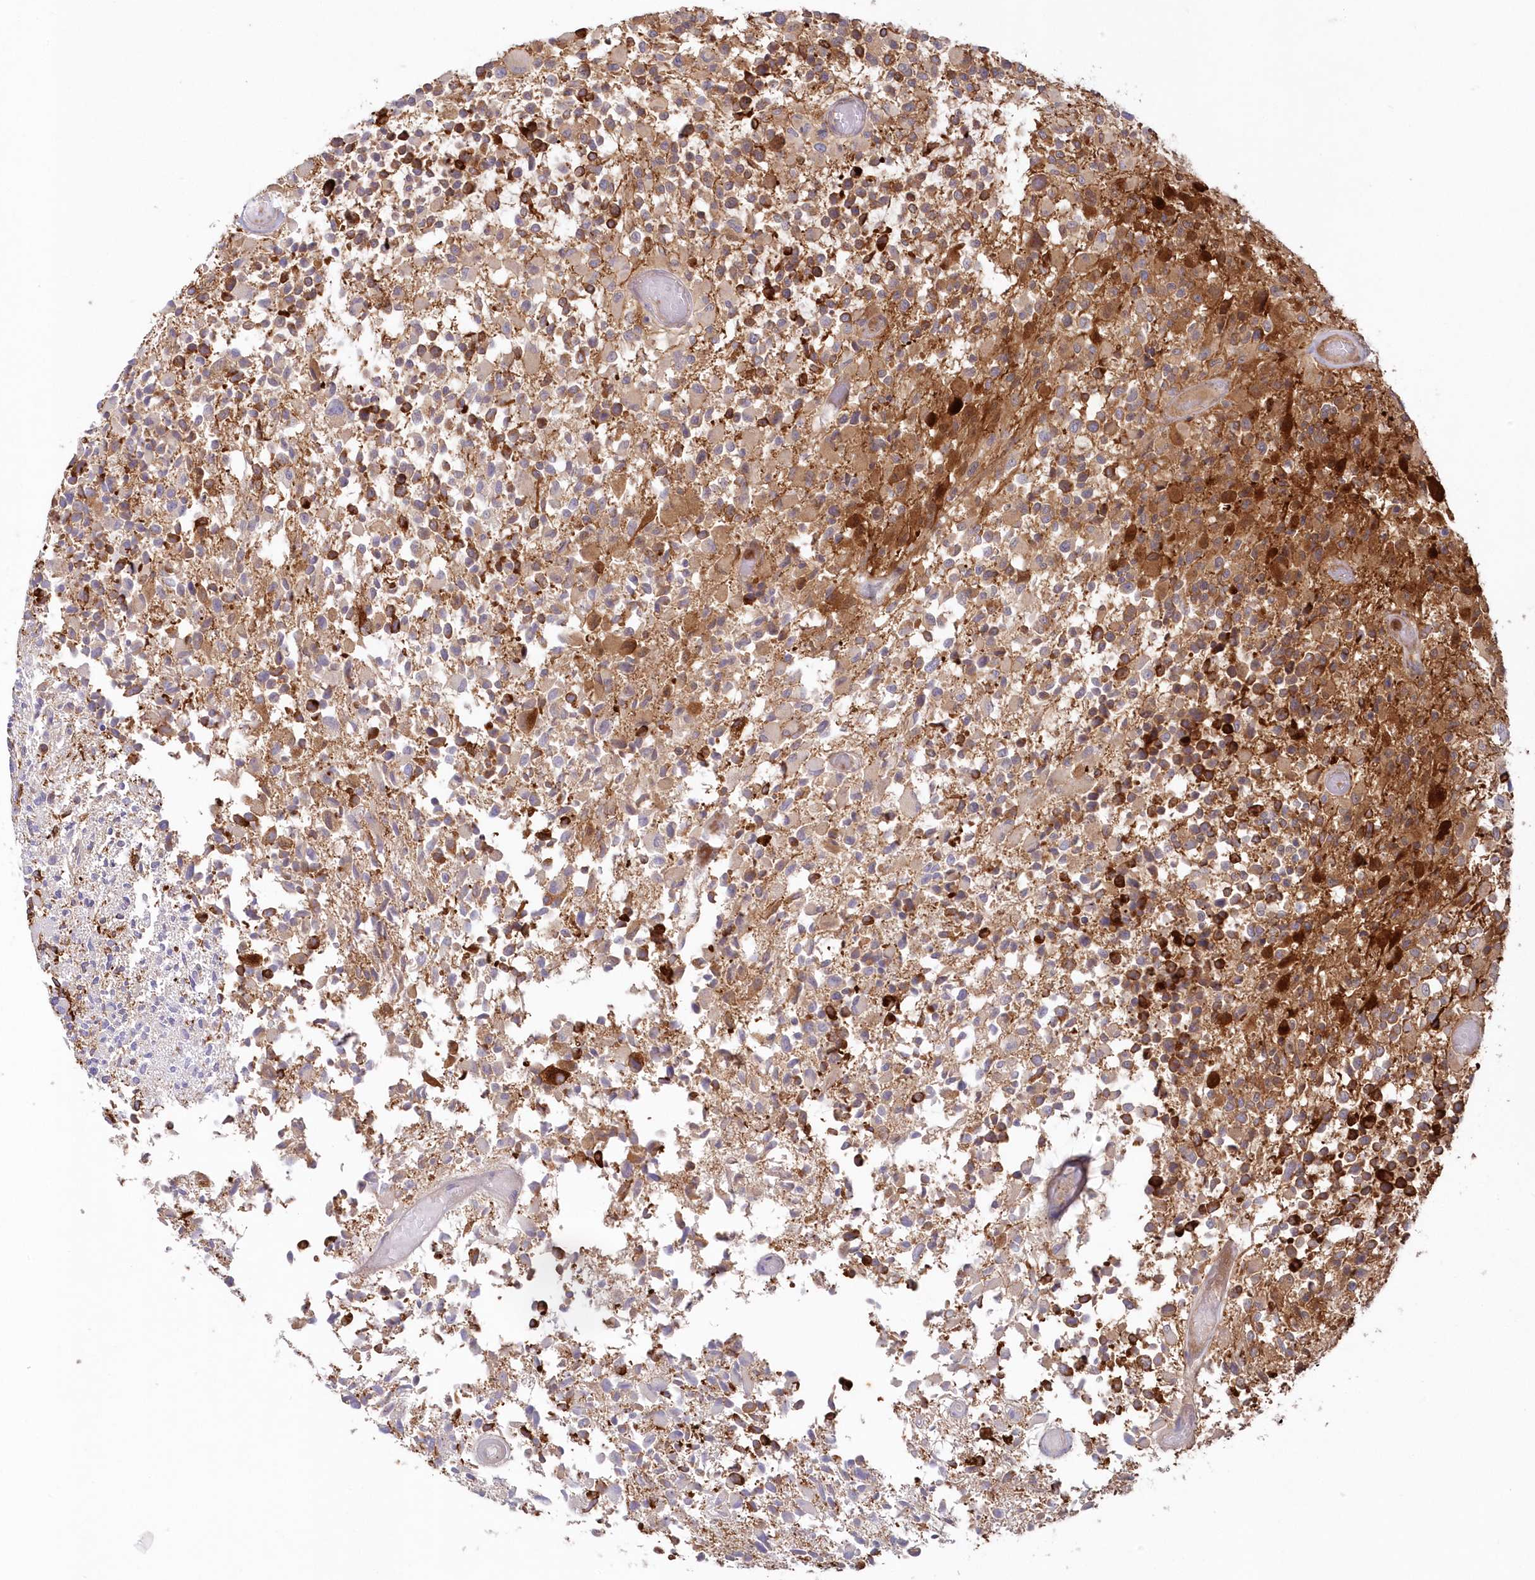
{"staining": {"intensity": "strong", "quantity": "25%-75%", "location": "cytoplasmic/membranous"}, "tissue": "glioma", "cell_type": "Tumor cells", "image_type": "cancer", "snomed": [{"axis": "morphology", "description": "Glioma, malignant, High grade"}, {"axis": "morphology", "description": "Glioblastoma, NOS"}, {"axis": "topography", "description": "Brain"}], "caption": "This photomicrograph displays glioma stained with immunohistochemistry (IHC) to label a protein in brown. The cytoplasmic/membranous of tumor cells show strong positivity for the protein. Nuclei are counter-stained blue.", "gene": "GBE1", "patient": {"sex": "male", "age": 60}}